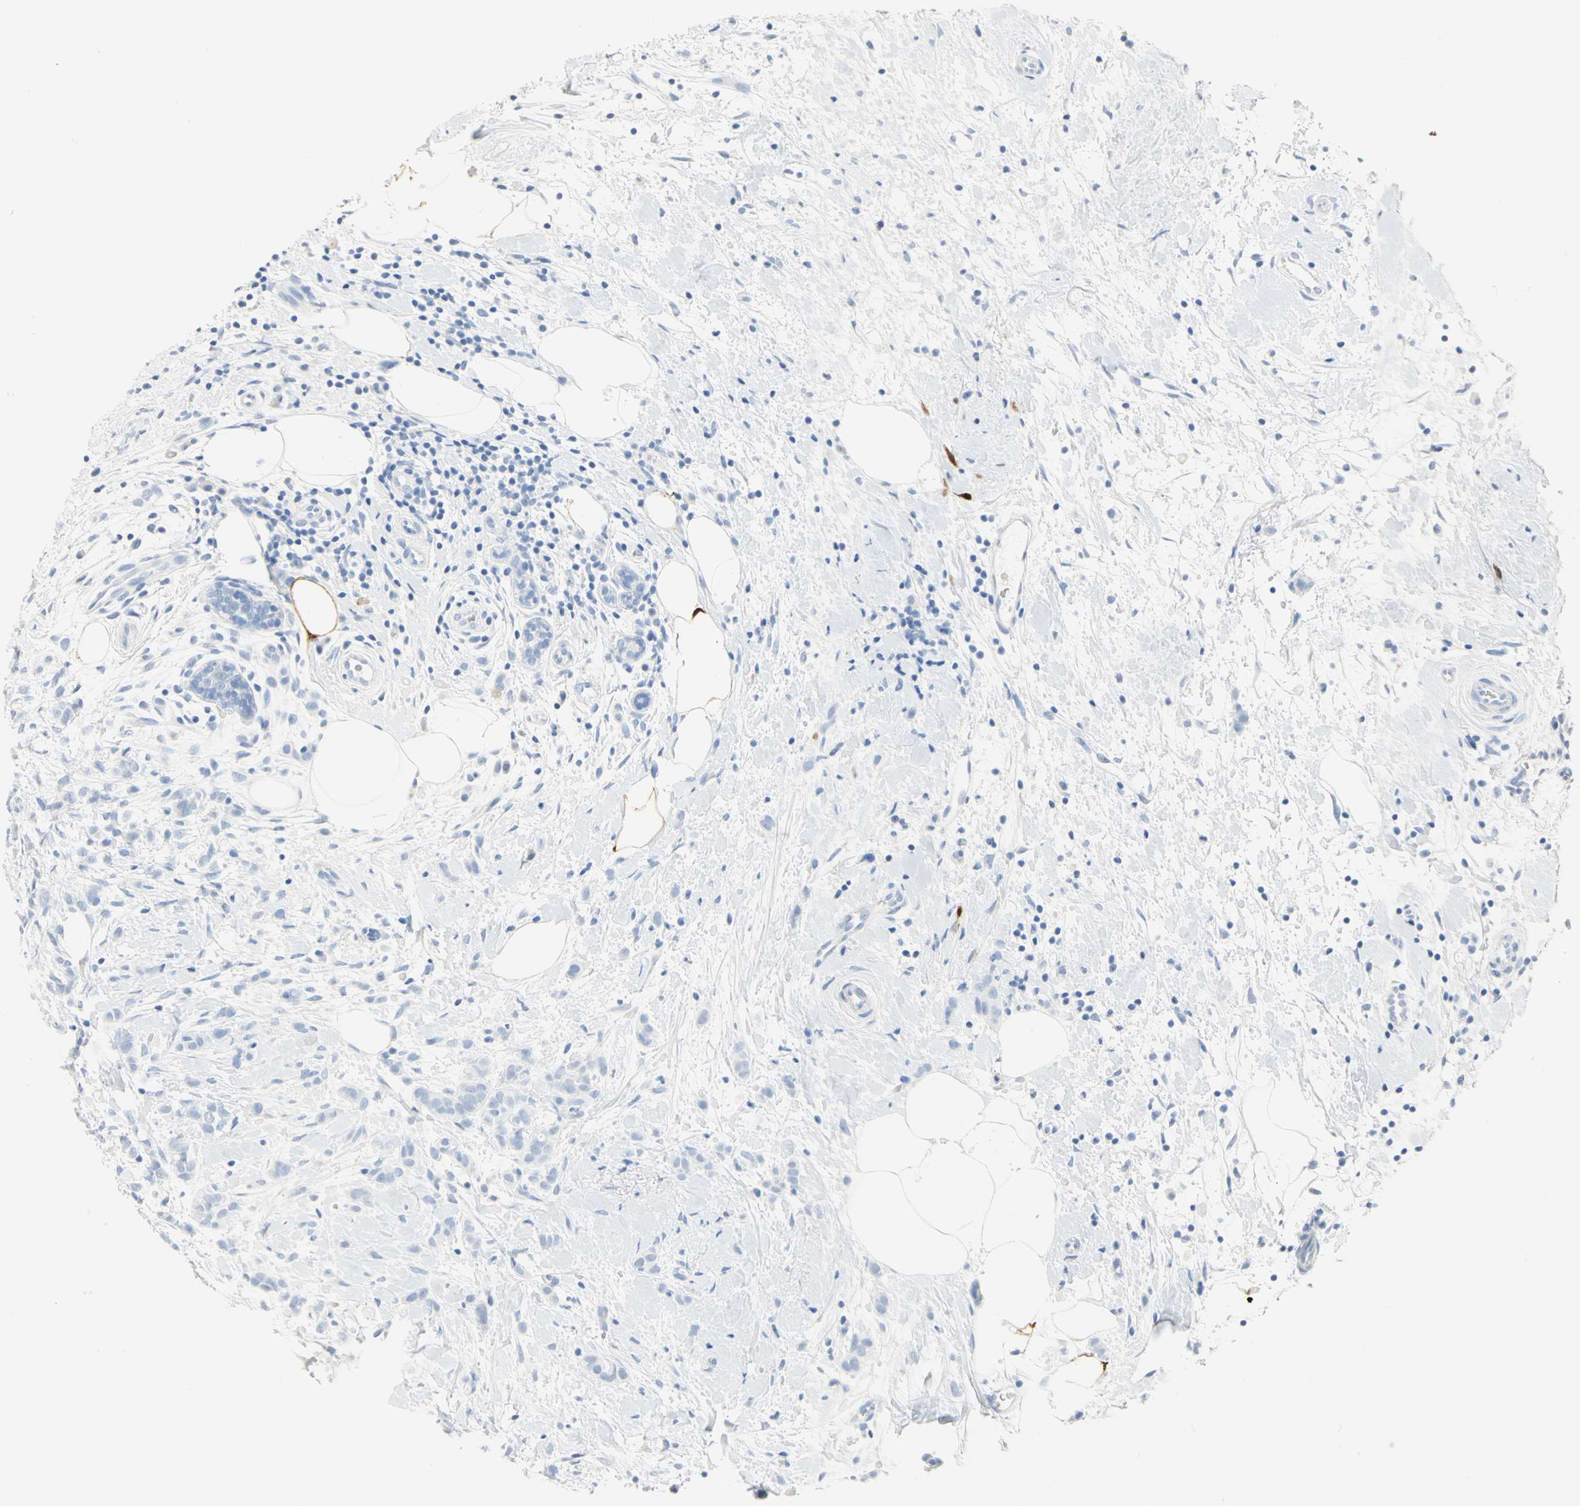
{"staining": {"intensity": "negative", "quantity": "none", "location": "none"}, "tissue": "breast cancer", "cell_type": "Tumor cells", "image_type": "cancer", "snomed": [{"axis": "morphology", "description": "Lobular carcinoma, in situ"}, {"axis": "morphology", "description": "Lobular carcinoma"}, {"axis": "topography", "description": "Breast"}], "caption": "There is no significant staining in tumor cells of breast cancer (lobular carcinoma in situ).", "gene": "CA3", "patient": {"sex": "female", "age": 41}}